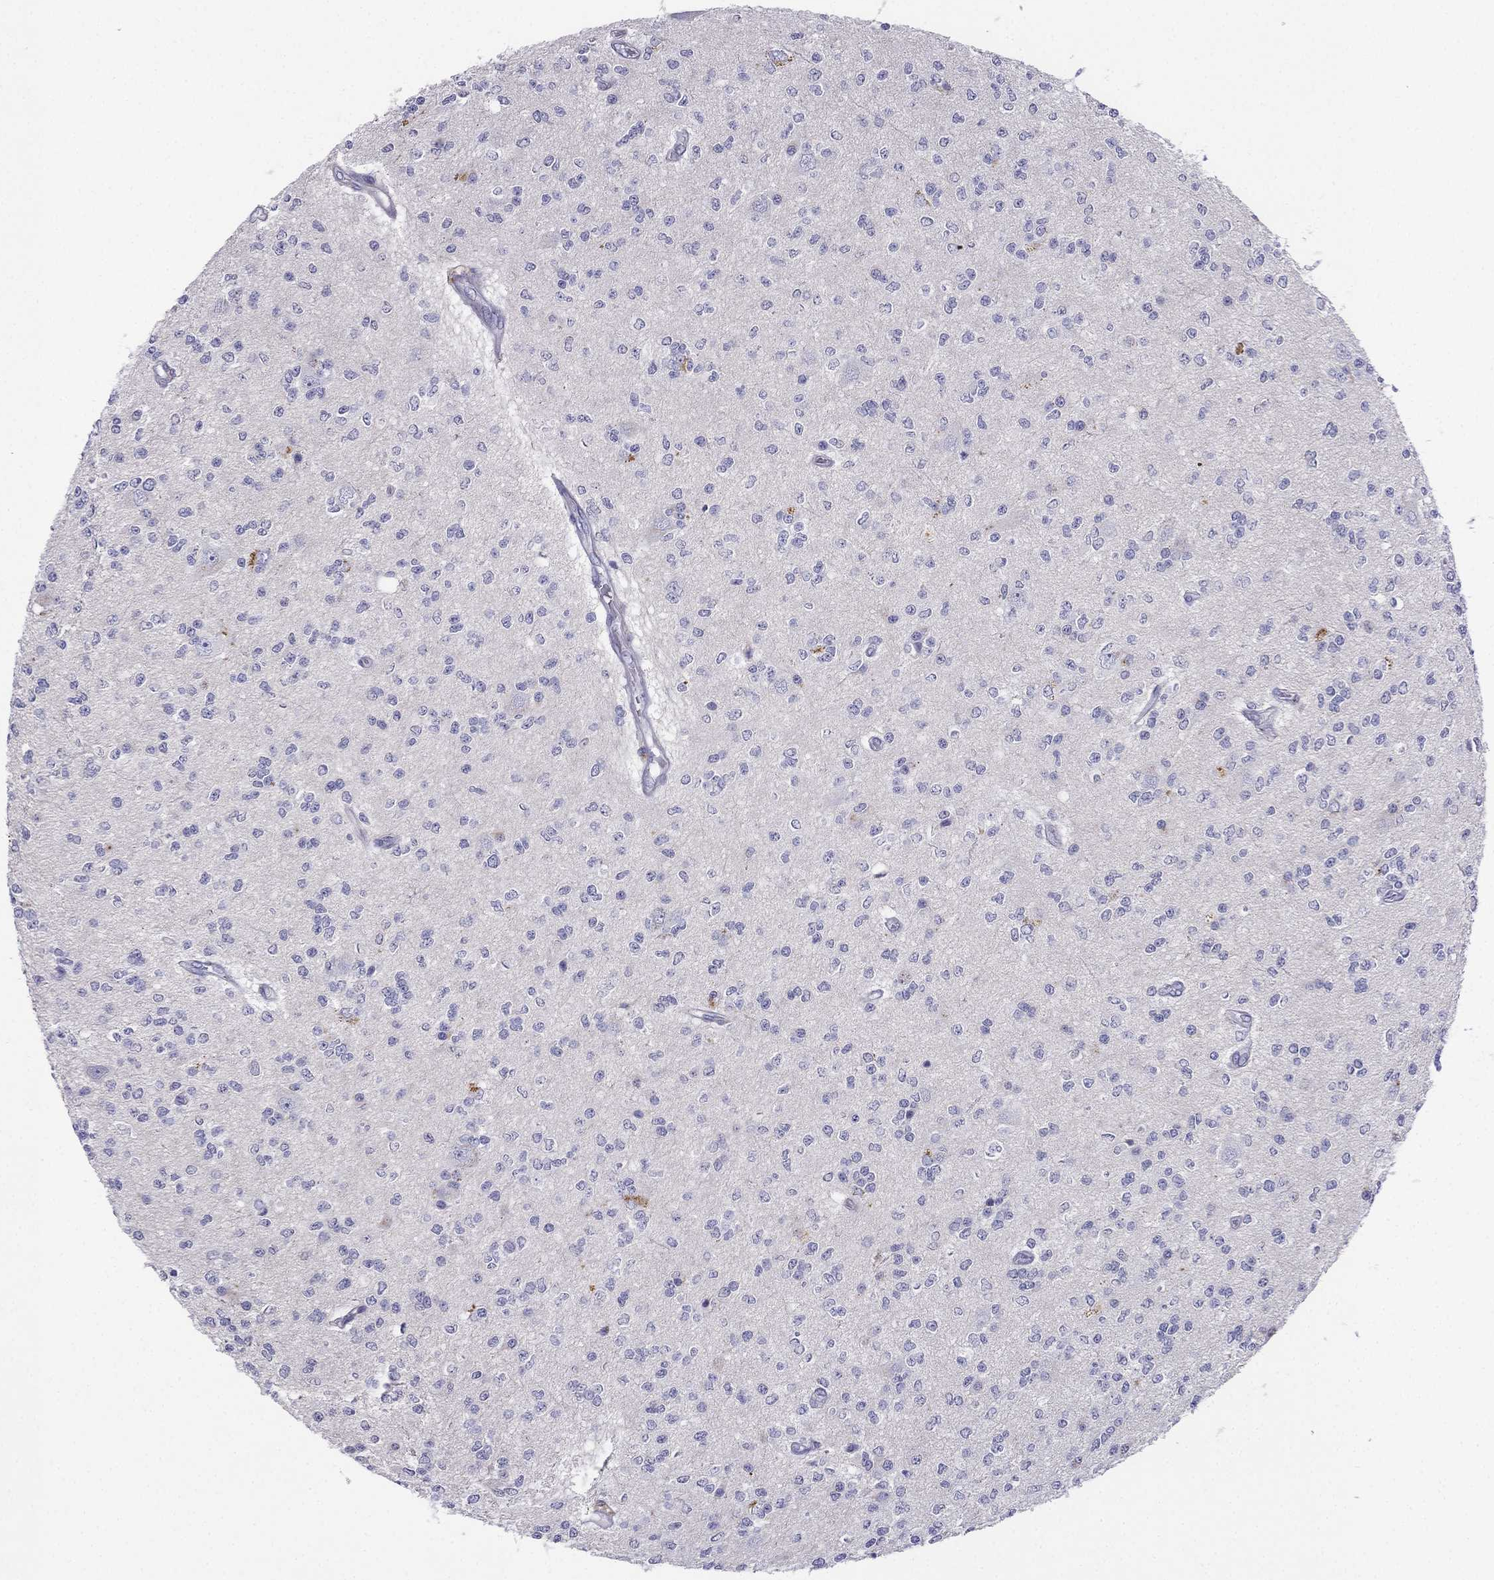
{"staining": {"intensity": "negative", "quantity": "none", "location": "none"}, "tissue": "glioma", "cell_type": "Tumor cells", "image_type": "cancer", "snomed": [{"axis": "morphology", "description": "Glioma, malignant, Low grade"}, {"axis": "topography", "description": "Brain"}], "caption": "A micrograph of human glioma is negative for staining in tumor cells. (DAB IHC with hematoxylin counter stain).", "gene": "ALOXE3", "patient": {"sex": "male", "age": 67}}